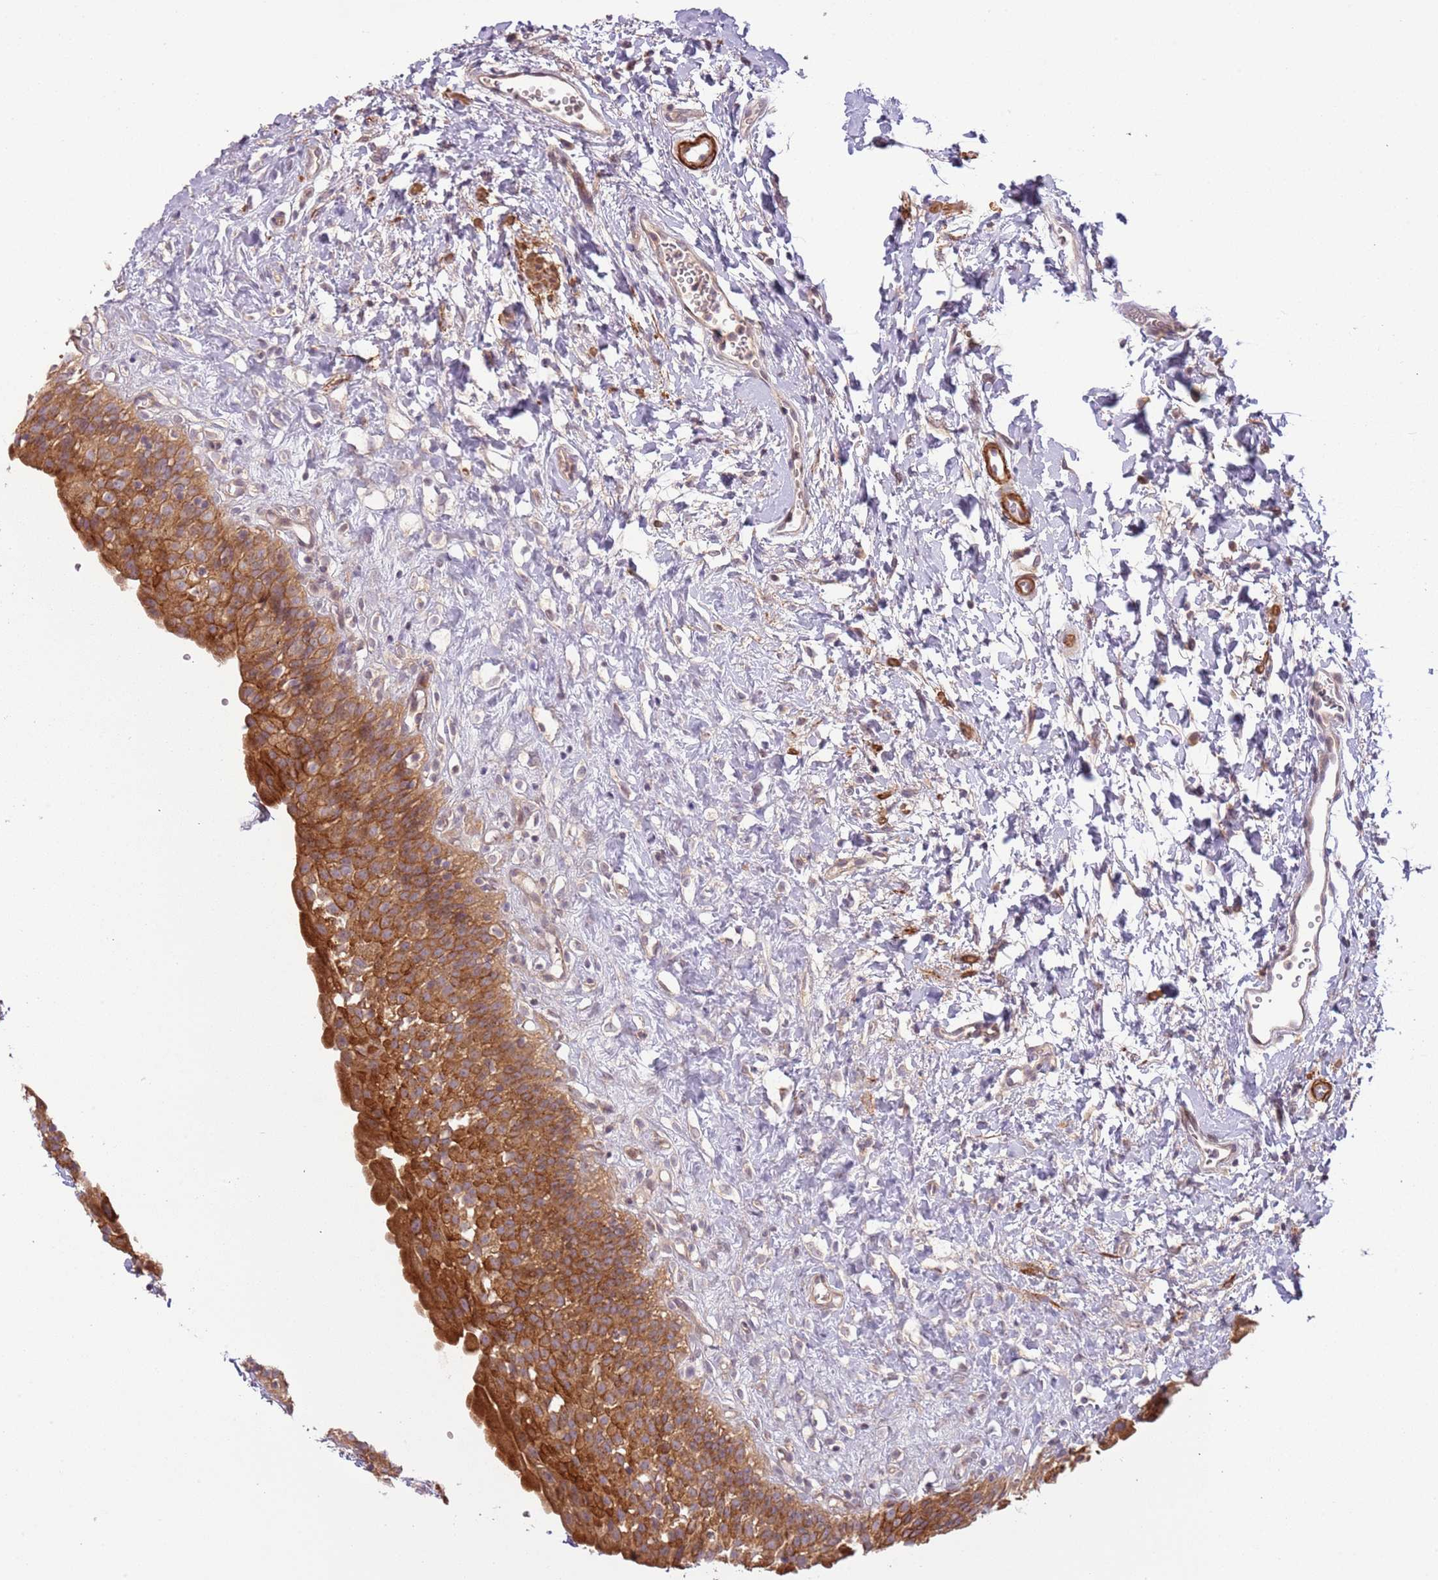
{"staining": {"intensity": "strong", "quantity": ">75%", "location": "cytoplasmic/membranous"}, "tissue": "urinary bladder", "cell_type": "Urothelial cells", "image_type": "normal", "snomed": [{"axis": "morphology", "description": "Normal tissue, NOS"}, {"axis": "topography", "description": "Urinary bladder"}], "caption": "Immunohistochemical staining of benign human urinary bladder shows strong cytoplasmic/membranous protein expression in approximately >75% of urothelial cells. (Brightfield microscopy of DAB IHC at high magnification).", "gene": "RNF128", "patient": {"sex": "male", "age": 51}}